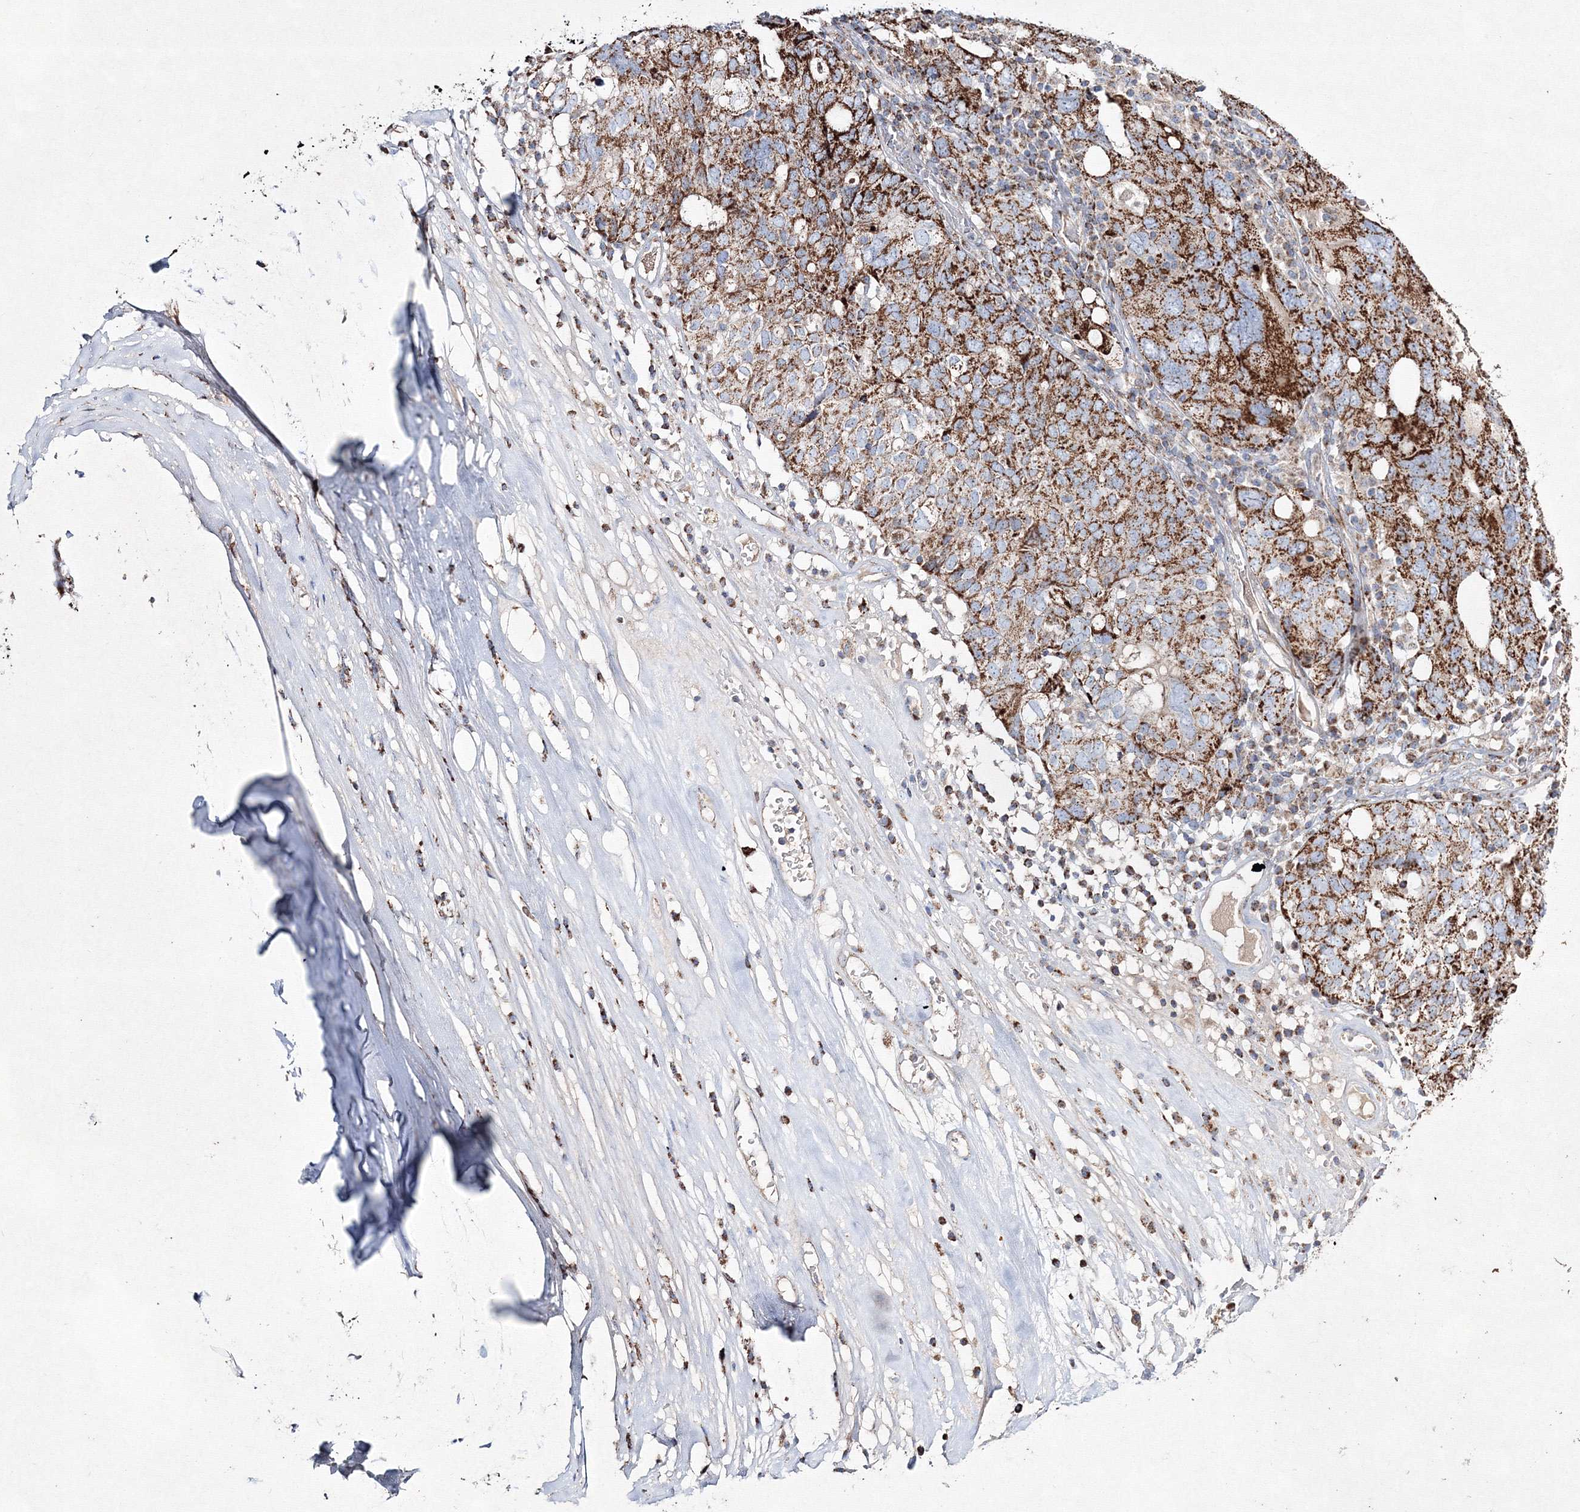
{"staining": {"intensity": "strong", "quantity": ">75%", "location": "cytoplasmic/membranous"}, "tissue": "ovarian cancer", "cell_type": "Tumor cells", "image_type": "cancer", "snomed": [{"axis": "morphology", "description": "Carcinoma, endometroid"}, {"axis": "topography", "description": "Ovary"}], "caption": "The histopathology image exhibits a brown stain indicating the presence of a protein in the cytoplasmic/membranous of tumor cells in endometroid carcinoma (ovarian).", "gene": "IGSF9", "patient": {"sex": "female", "age": 62}}